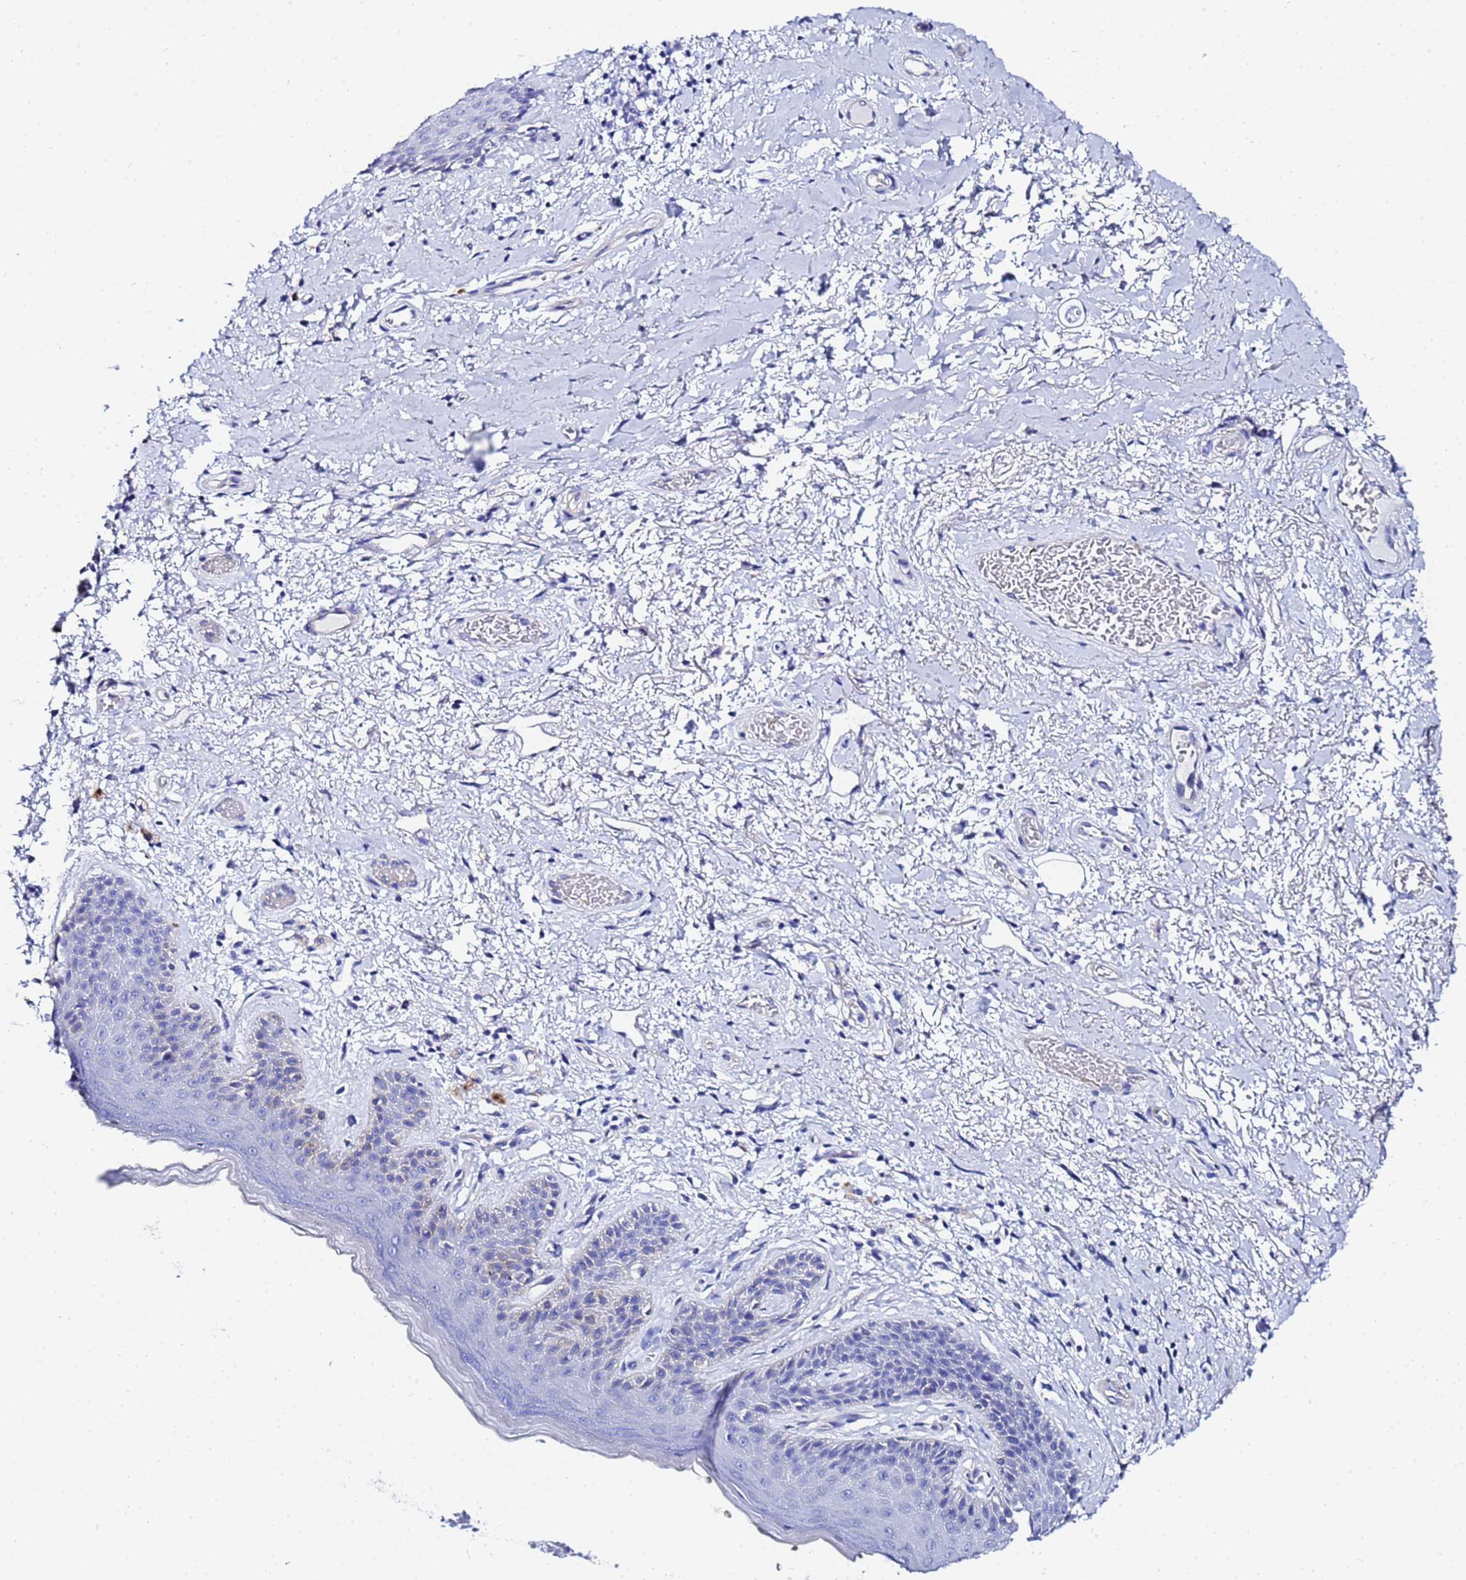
{"staining": {"intensity": "negative", "quantity": "none", "location": "none"}, "tissue": "skin", "cell_type": "Epidermal cells", "image_type": "normal", "snomed": [{"axis": "morphology", "description": "Normal tissue, NOS"}, {"axis": "topography", "description": "Anal"}], "caption": "Image shows no protein staining in epidermal cells of normal skin.", "gene": "ZNF26", "patient": {"sex": "female", "age": 46}}